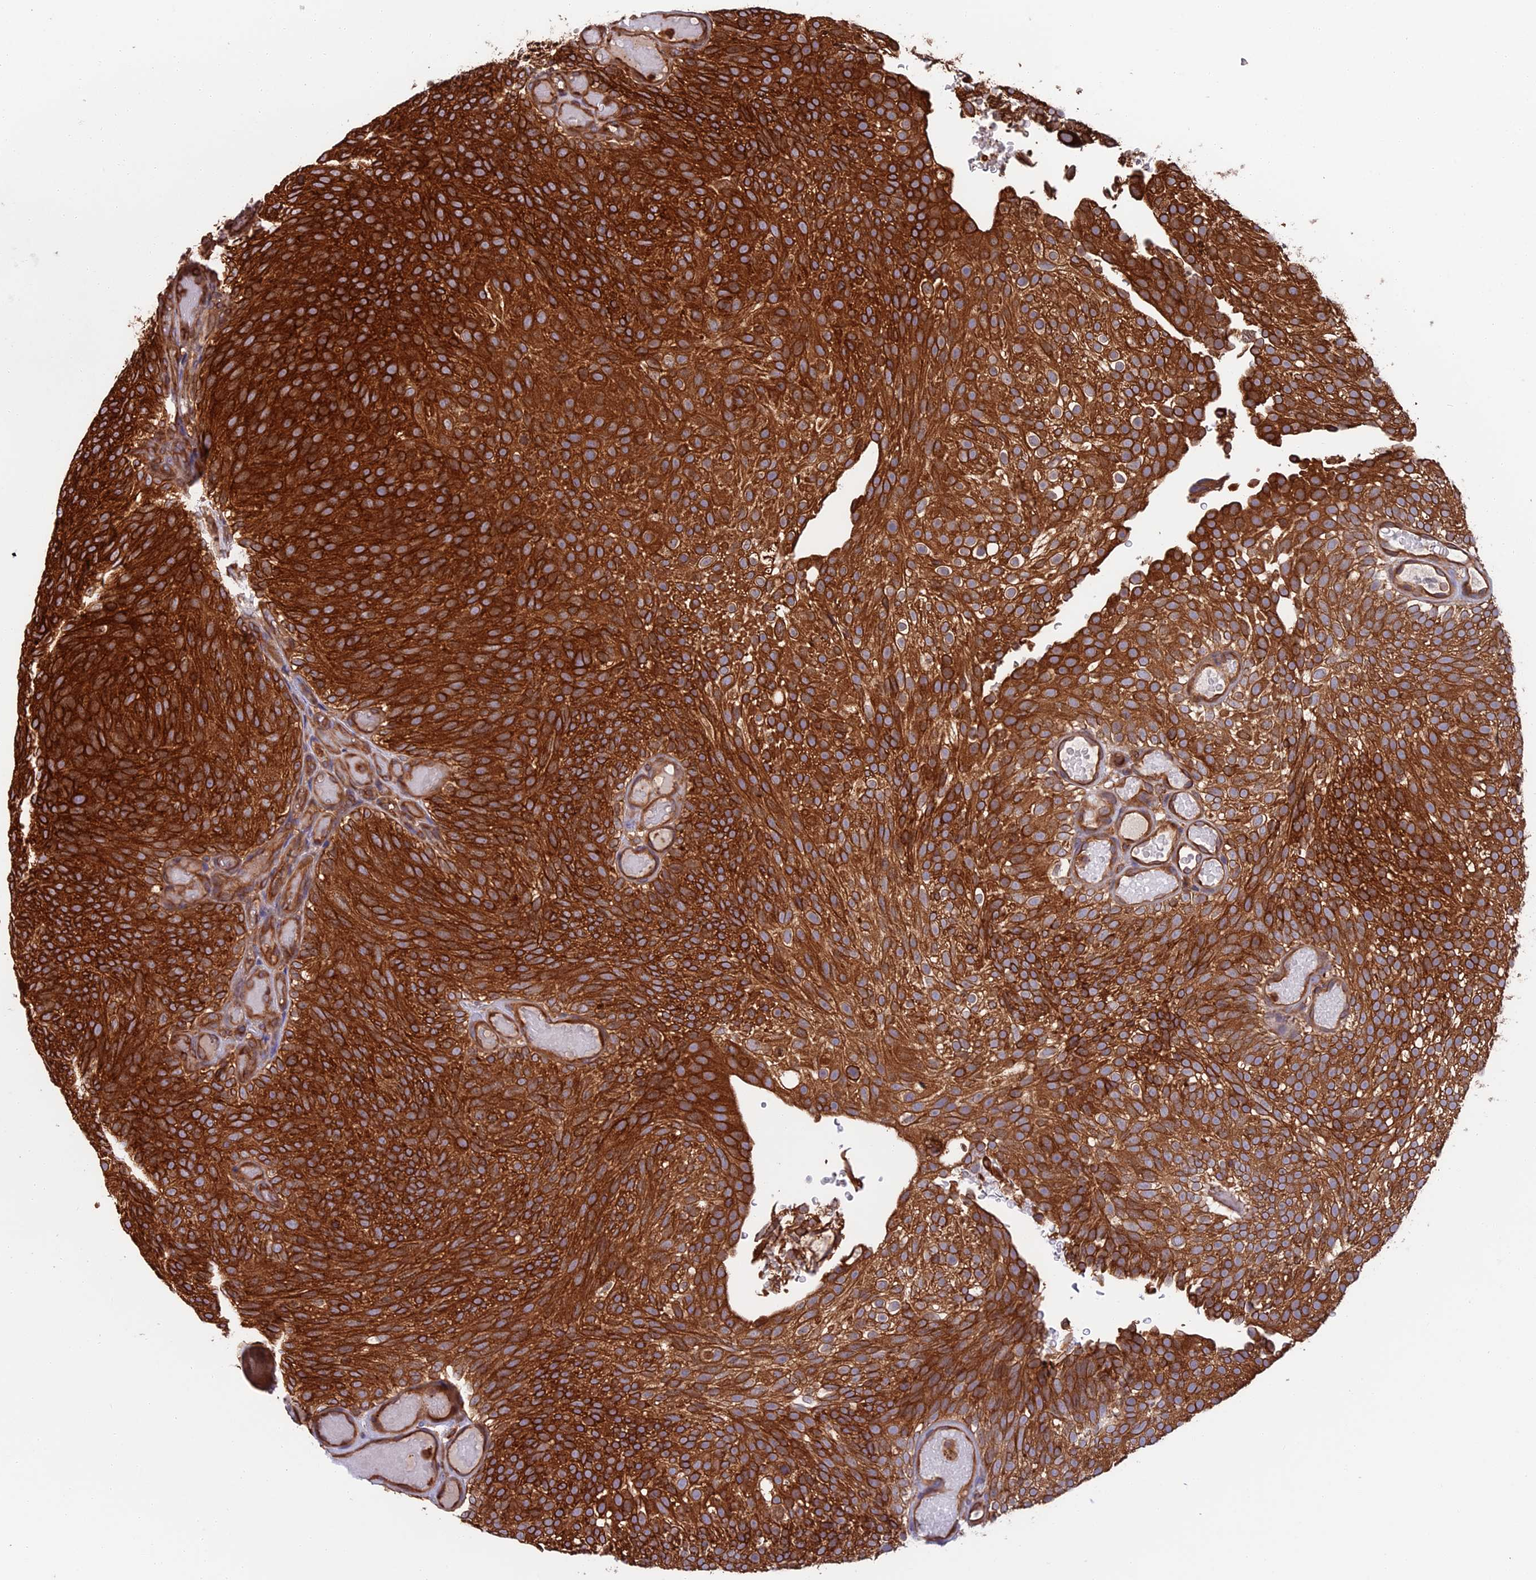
{"staining": {"intensity": "strong", "quantity": ">75%", "location": "cytoplasmic/membranous"}, "tissue": "urothelial cancer", "cell_type": "Tumor cells", "image_type": "cancer", "snomed": [{"axis": "morphology", "description": "Urothelial carcinoma, Low grade"}, {"axis": "topography", "description": "Urinary bladder"}], "caption": "A brown stain shows strong cytoplasmic/membranous staining of a protein in urothelial cancer tumor cells.", "gene": "WDR1", "patient": {"sex": "male", "age": 78}}